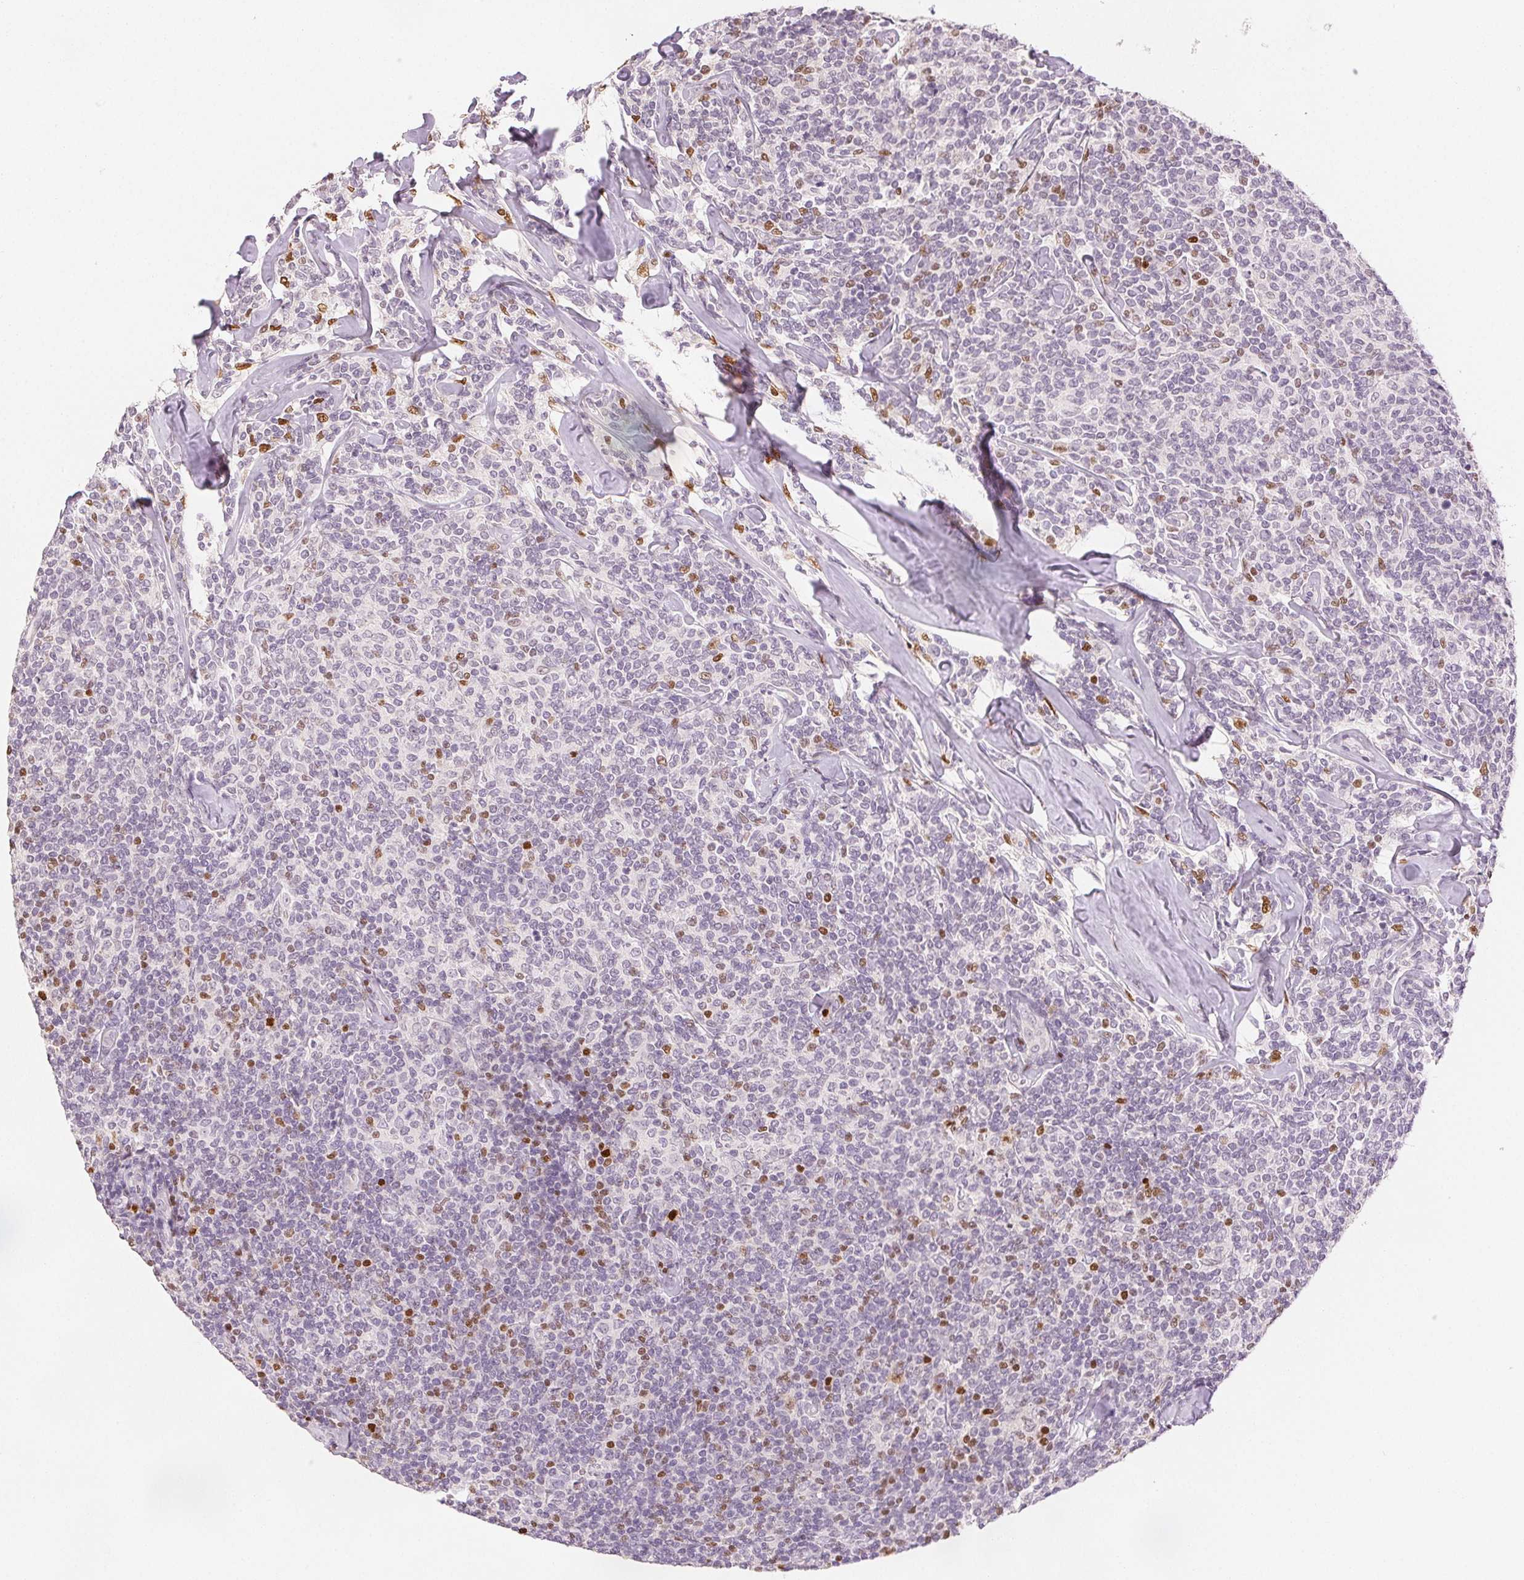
{"staining": {"intensity": "negative", "quantity": "none", "location": "none"}, "tissue": "lymphoma", "cell_type": "Tumor cells", "image_type": "cancer", "snomed": [{"axis": "morphology", "description": "Malignant lymphoma, non-Hodgkin's type, Low grade"}, {"axis": "topography", "description": "Lymph node"}], "caption": "DAB immunohistochemical staining of lymphoma demonstrates no significant staining in tumor cells.", "gene": "RUNX2", "patient": {"sex": "female", "age": 56}}